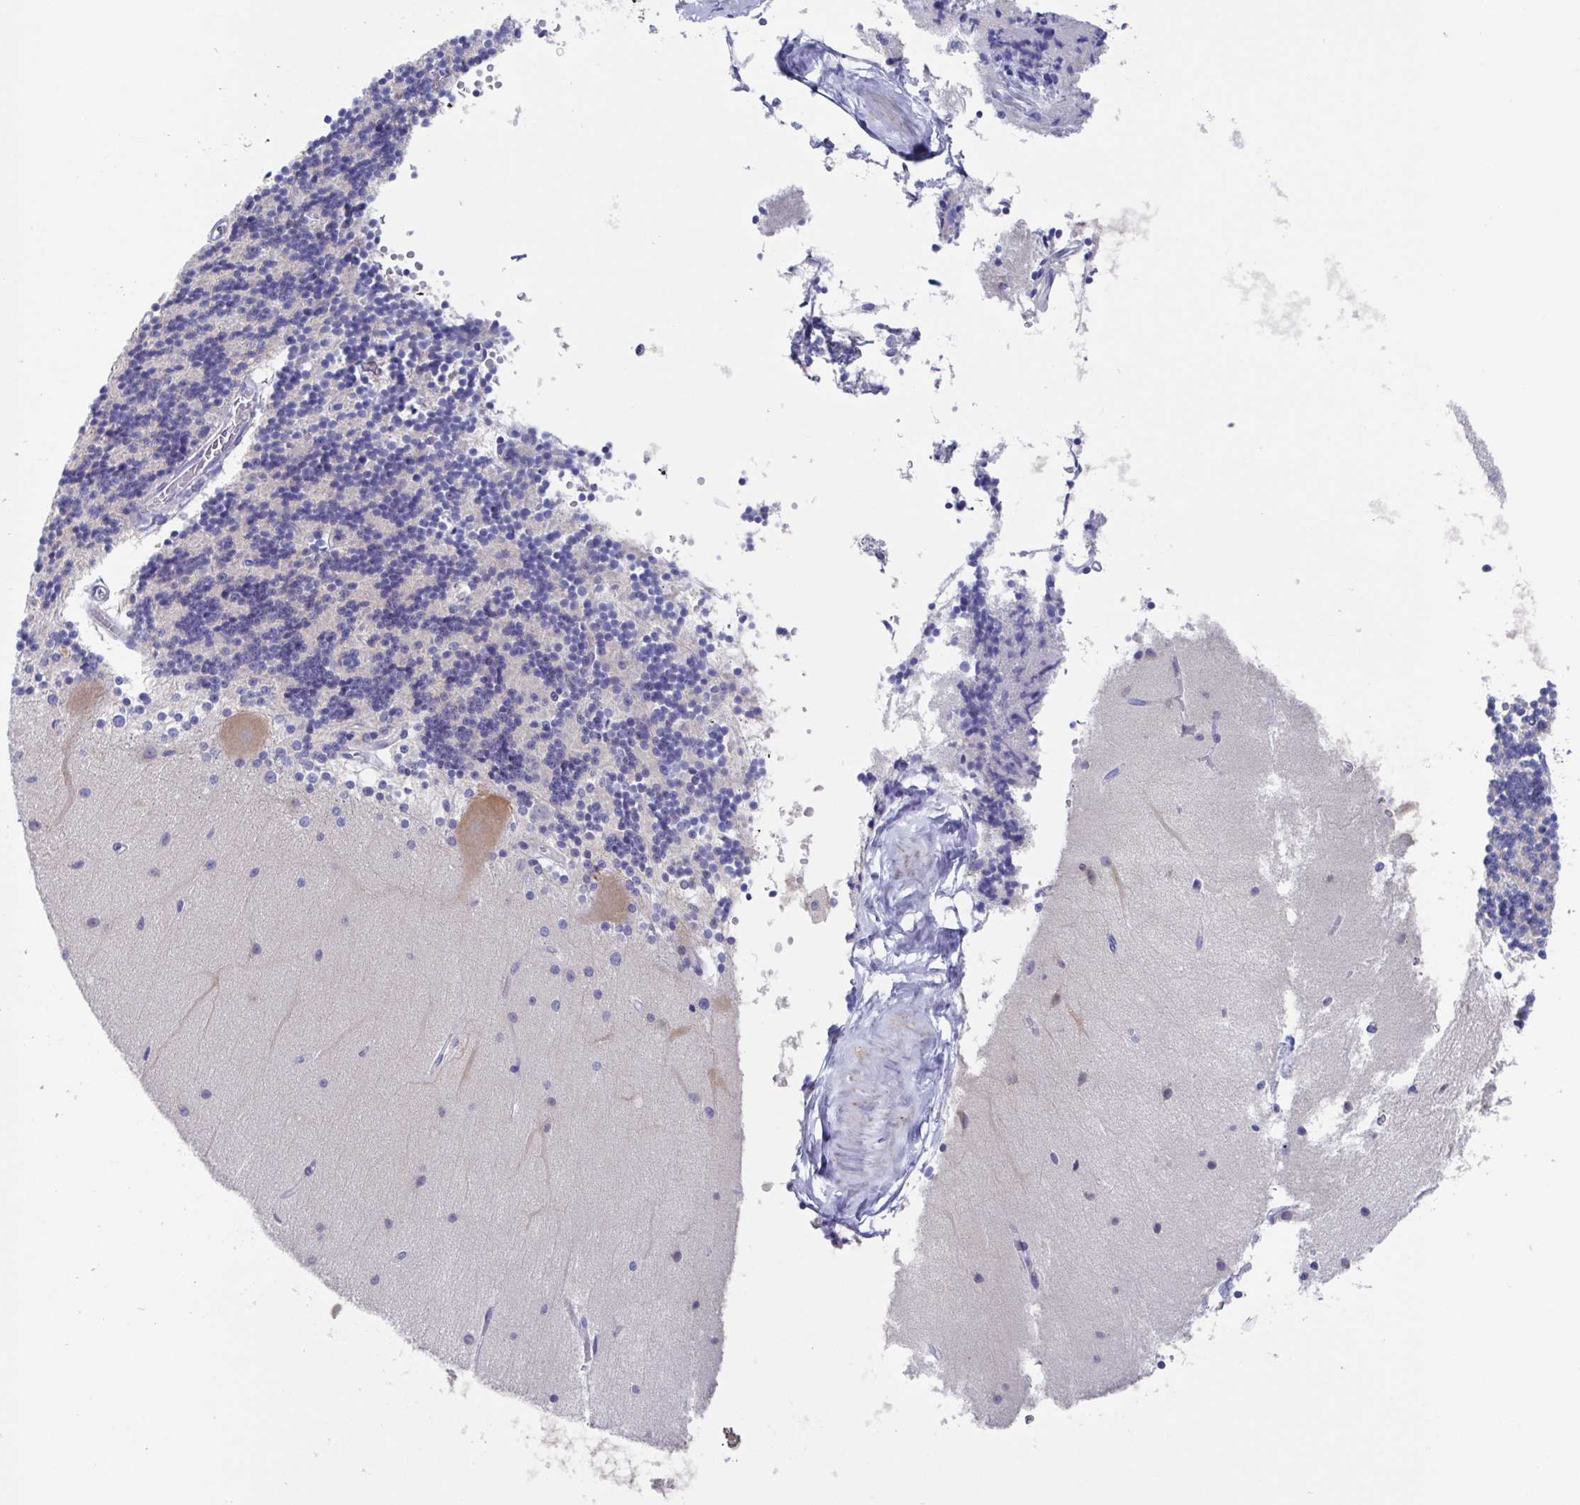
{"staining": {"intensity": "negative", "quantity": "none", "location": "none"}, "tissue": "cerebellum", "cell_type": "Cells in granular layer", "image_type": "normal", "snomed": [{"axis": "morphology", "description": "Normal tissue, NOS"}, {"axis": "topography", "description": "Cerebellum"}], "caption": "This is an immunohistochemistry (IHC) image of normal cerebellum. There is no staining in cells in granular layer.", "gene": "FCGR3A", "patient": {"sex": "female", "age": 54}}